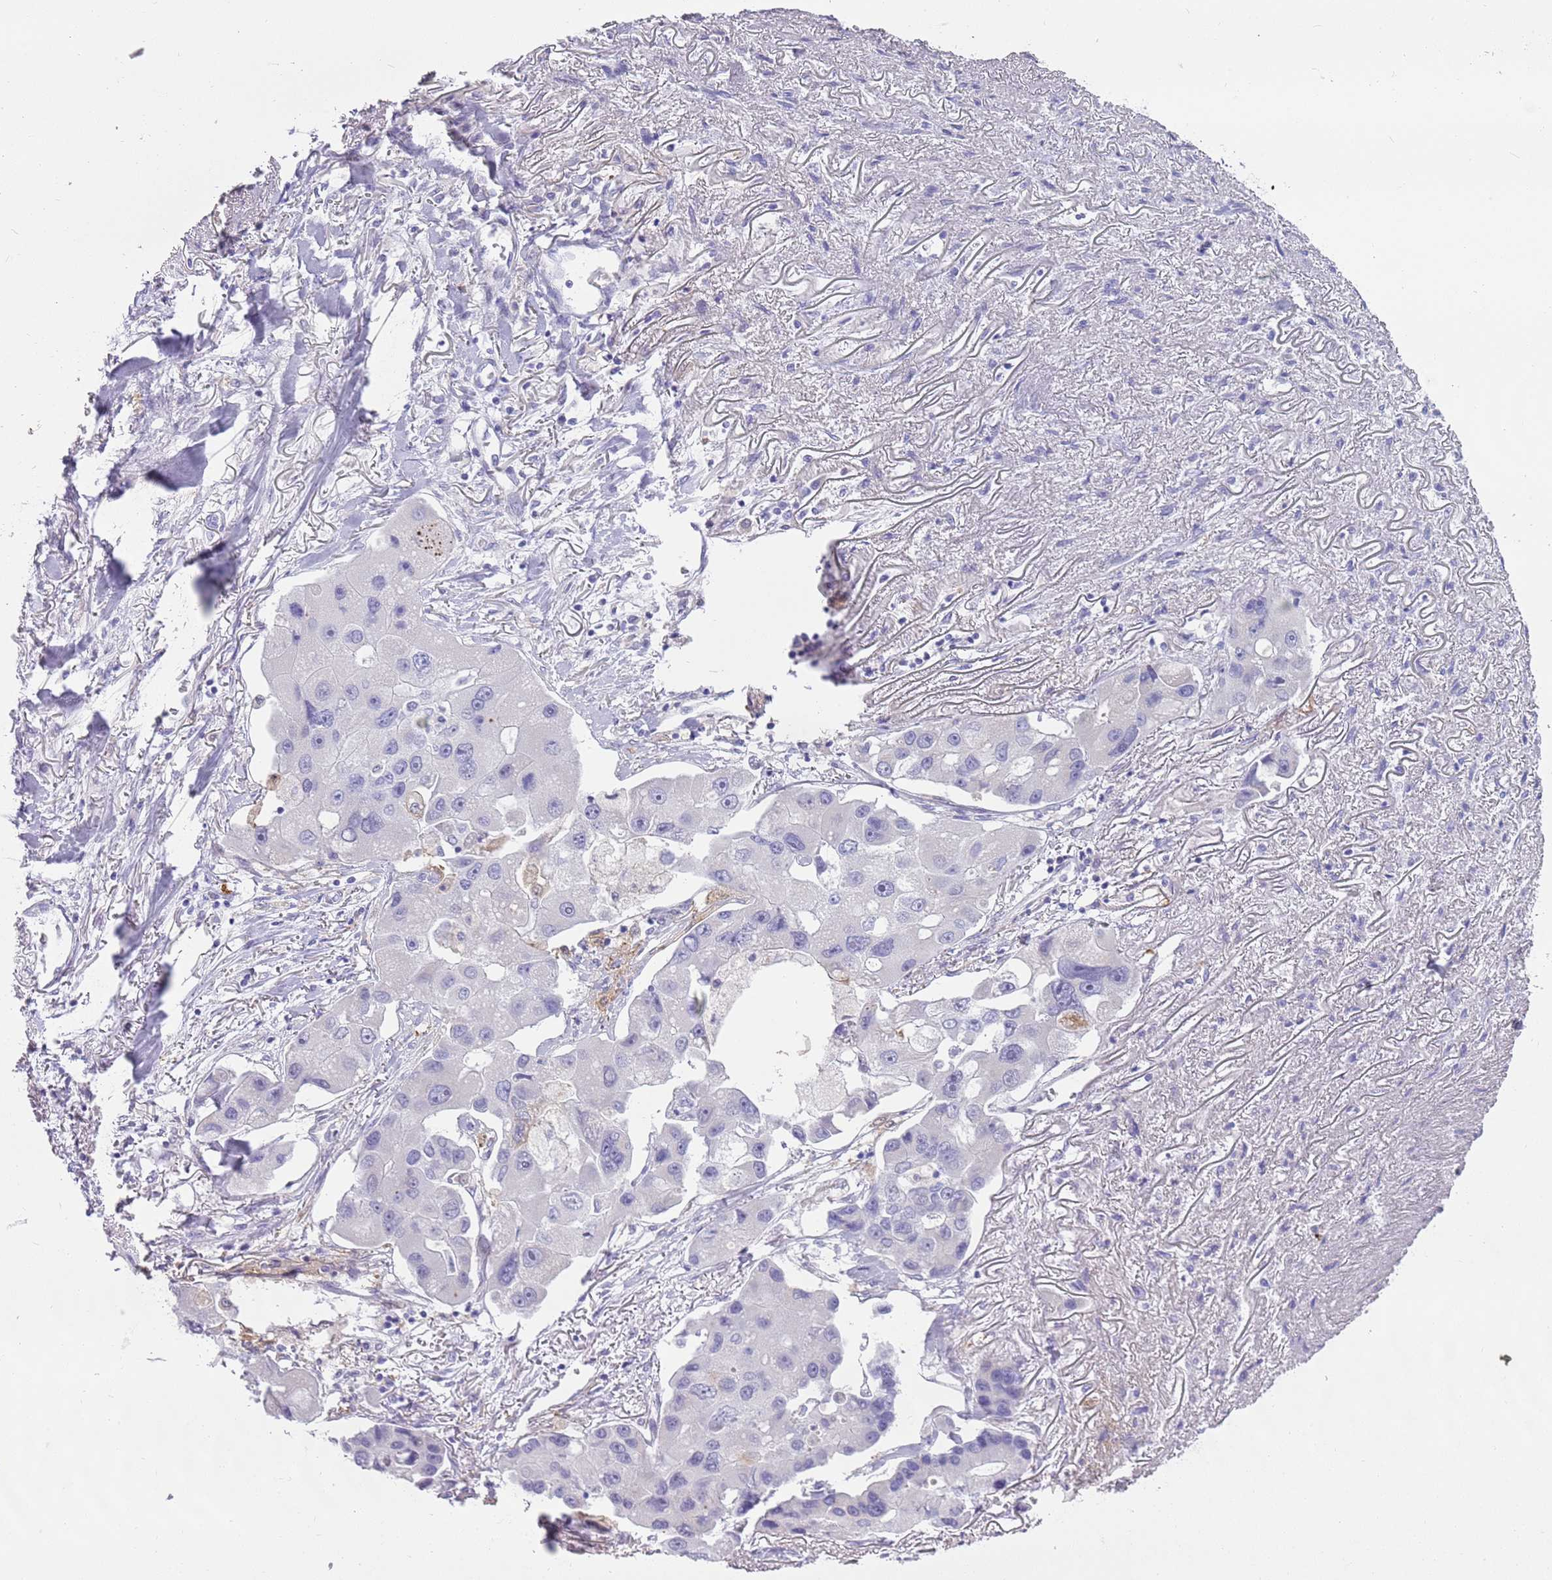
{"staining": {"intensity": "negative", "quantity": "none", "location": "none"}, "tissue": "lung cancer", "cell_type": "Tumor cells", "image_type": "cancer", "snomed": [{"axis": "morphology", "description": "Adenocarcinoma, NOS"}, {"axis": "topography", "description": "Lung"}], "caption": "Tumor cells show no significant expression in lung cancer (adenocarcinoma).", "gene": "DIPK1C", "patient": {"sex": "female", "age": 54}}